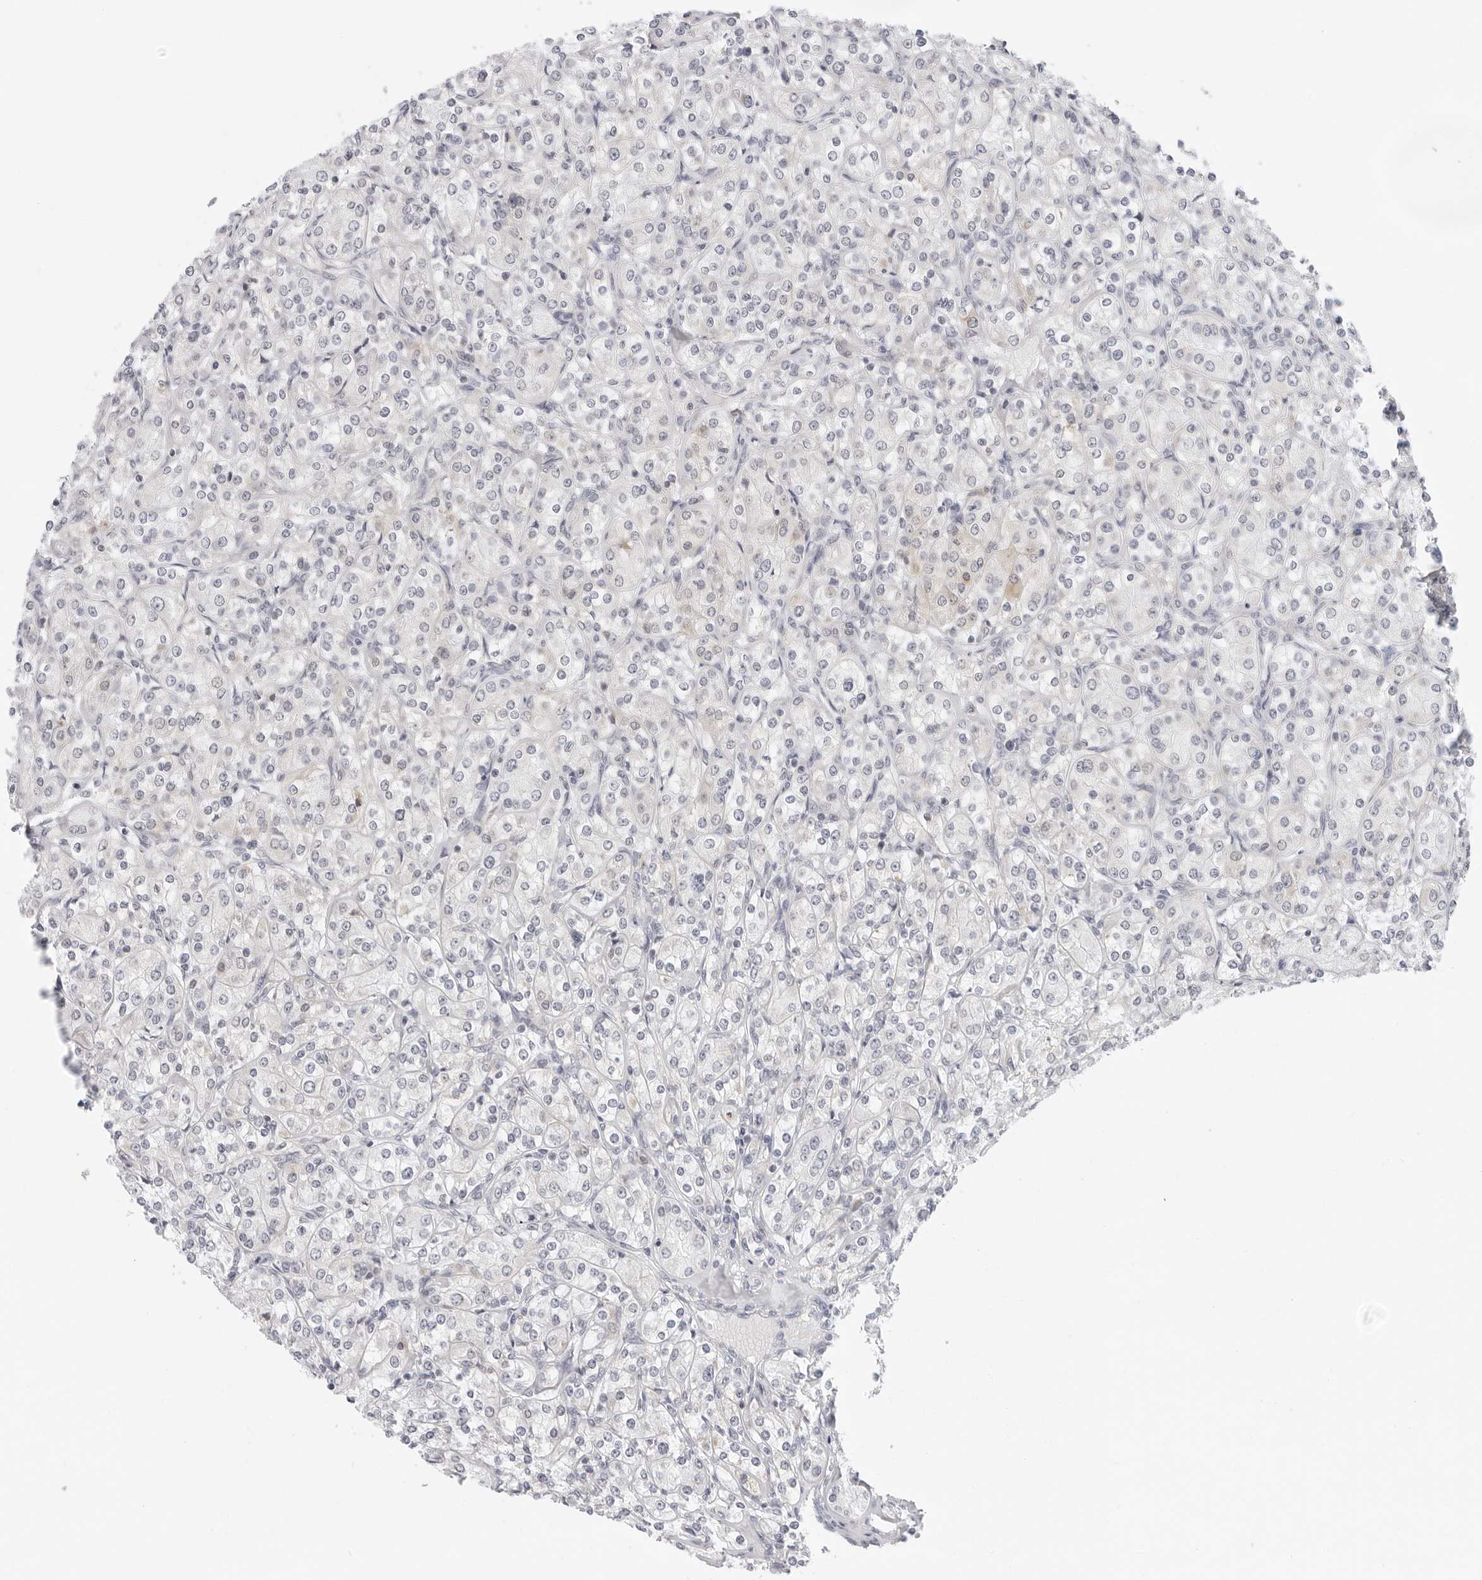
{"staining": {"intensity": "negative", "quantity": "none", "location": "none"}, "tissue": "renal cancer", "cell_type": "Tumor cells", "image_type": "cancer", "snomed": [{"axis": "morphology", "description": "Adenocarcinoma, NOS"}, {"axis": "topography", "description": "Kidney"}], "caption": "Tumor cells are negative for protein expression in human renal cancer (adenocarcinoma).", "gene": "CIART", "patient": {"sex": "male", "age": 77}}